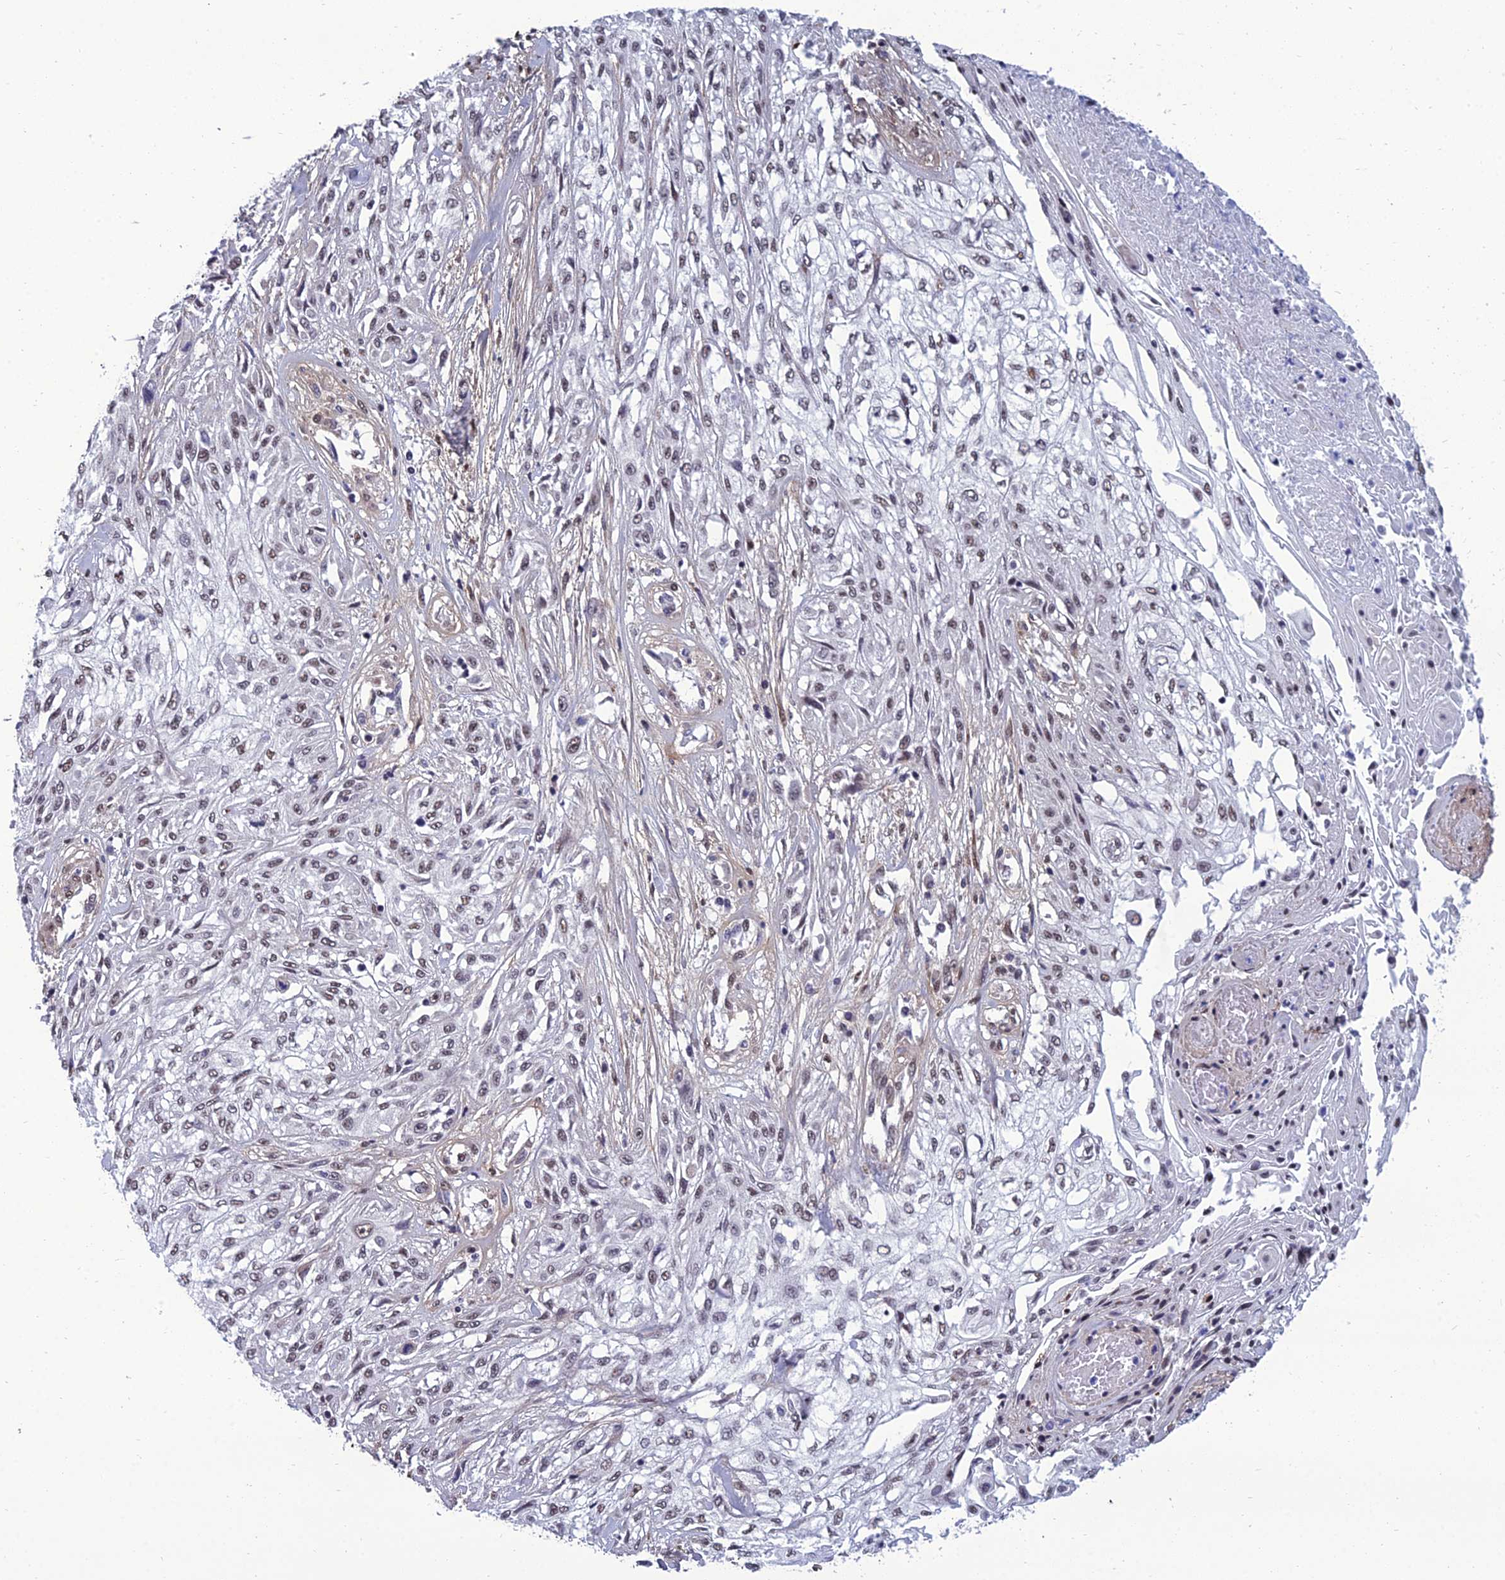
{"staining": {"intensity": "weak", "quantity": "25%-75%", "location": "nuclear"}, "tissue": "skin cancer", "cell_type": "Tumor cells", "image_type": "cancer", "snomed": [{"axis": "morphology", "description": "Squamous cell carcinoma, NOS"}, {"axis": "morphology", "description": "Squamous cell carcinoma, metastatic, NOS"}, {"axis": "topography", "description": "Skin"}, {"axis": "topography", "description": "Lymph node"}], "caption": "Weak nuclear expression is seen in approximately 25%-75% of tumor cells in skin cancer. Ihc stains the protein in brown and the nuclei are stained blue.", "gene": "RSRC1", "patient": {"sex": "male", "age": 75}}